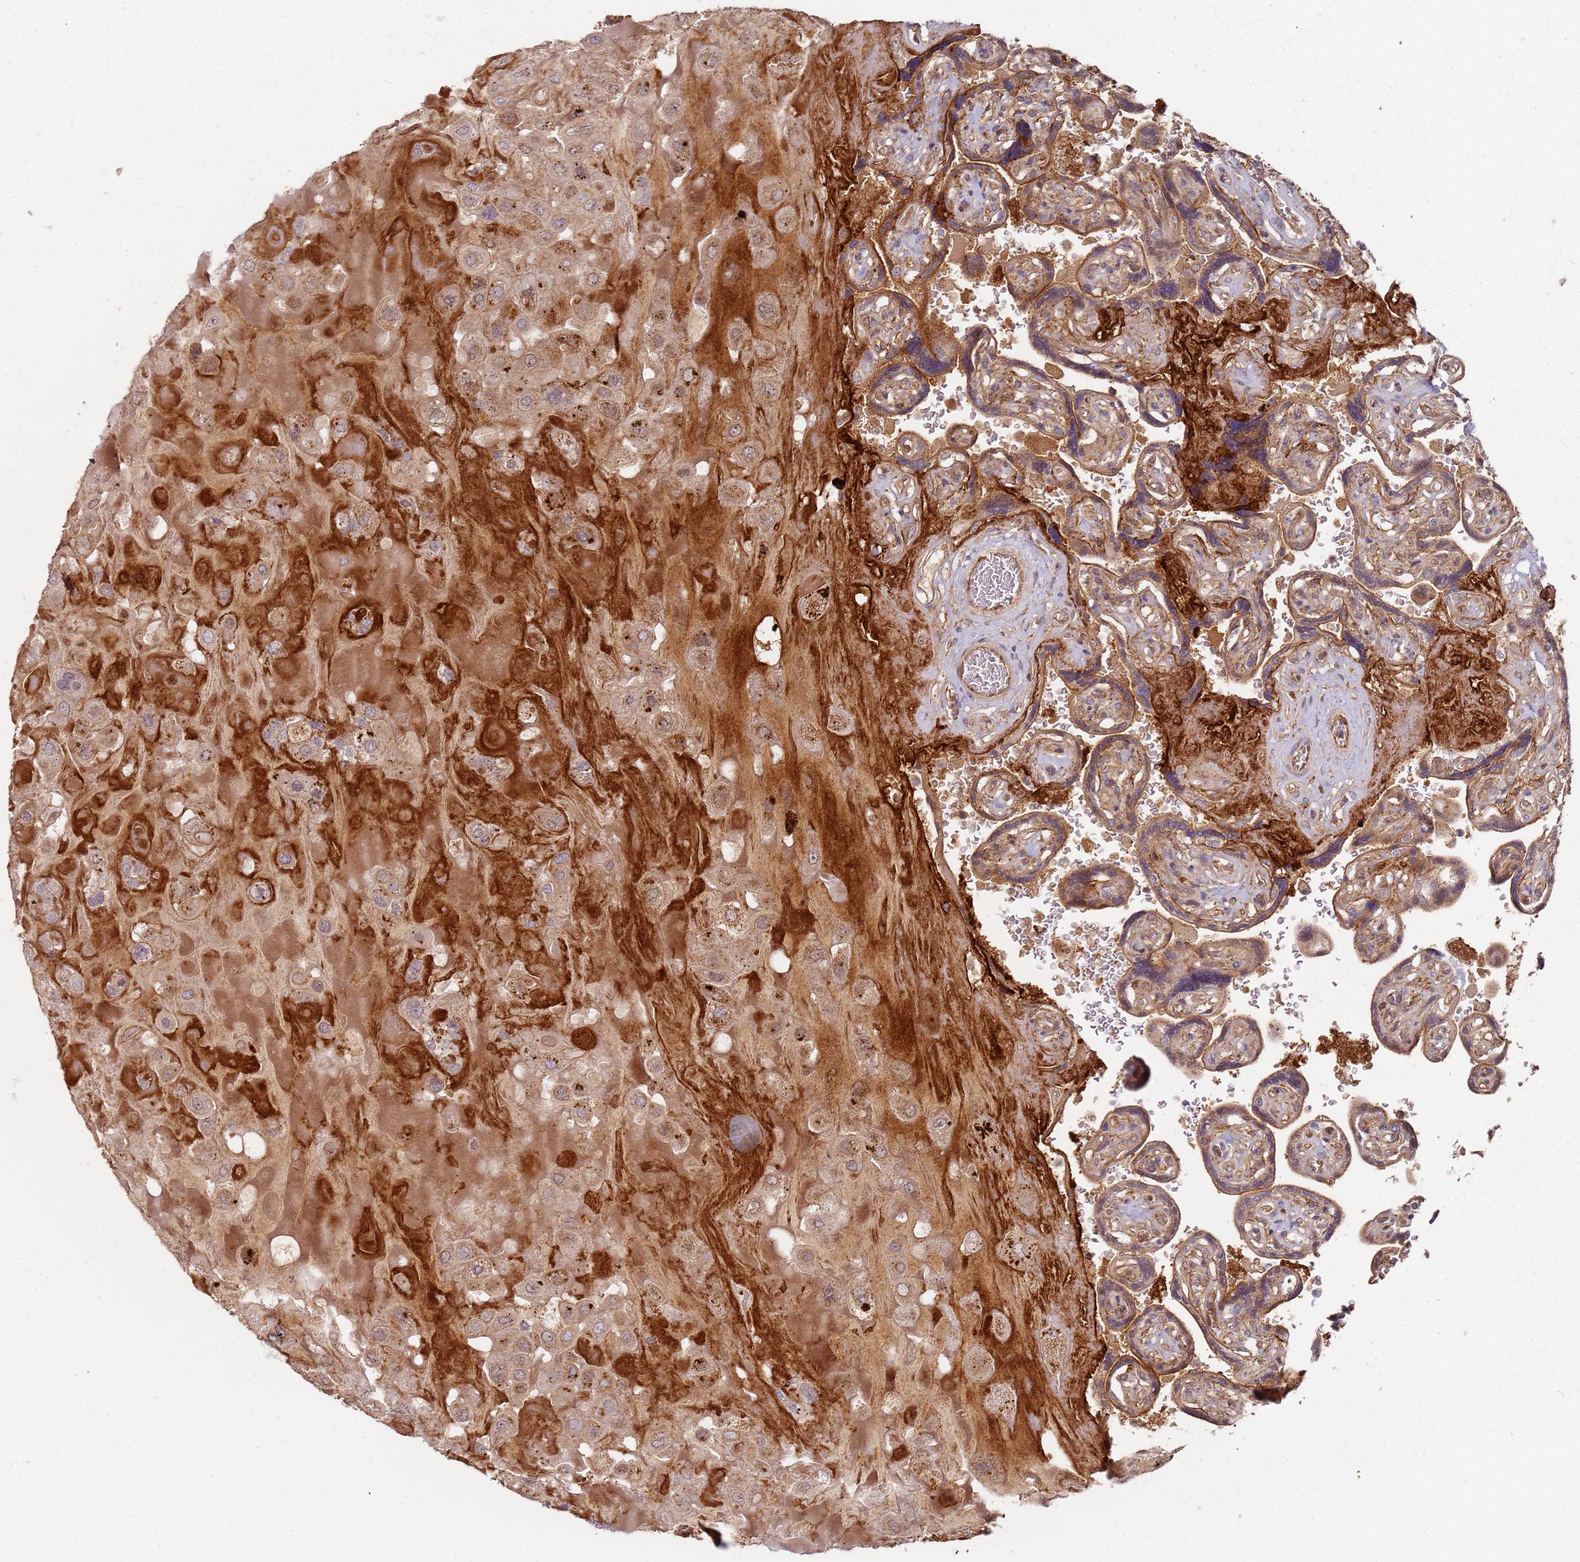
{"staining": {"intensity": "moderate", "quantity": ">75%", "location": "cytoplasmic/membranous"}, "tissue": "placenta", "cell_type": "Decidual cells", "image_type": "normal", "snomed": [{"axis": "morphology", "description": "Normal tissue, NOS"}, {"axis": "topography", "description": "Placenta"}], "caption": "The immunohistochemical stain shows moderate cytoplasmic/membranous staining in decidual cells of benign placenta.", "gene": "SCGB2B2", "patient": {"sex": "female", "age": 32}}